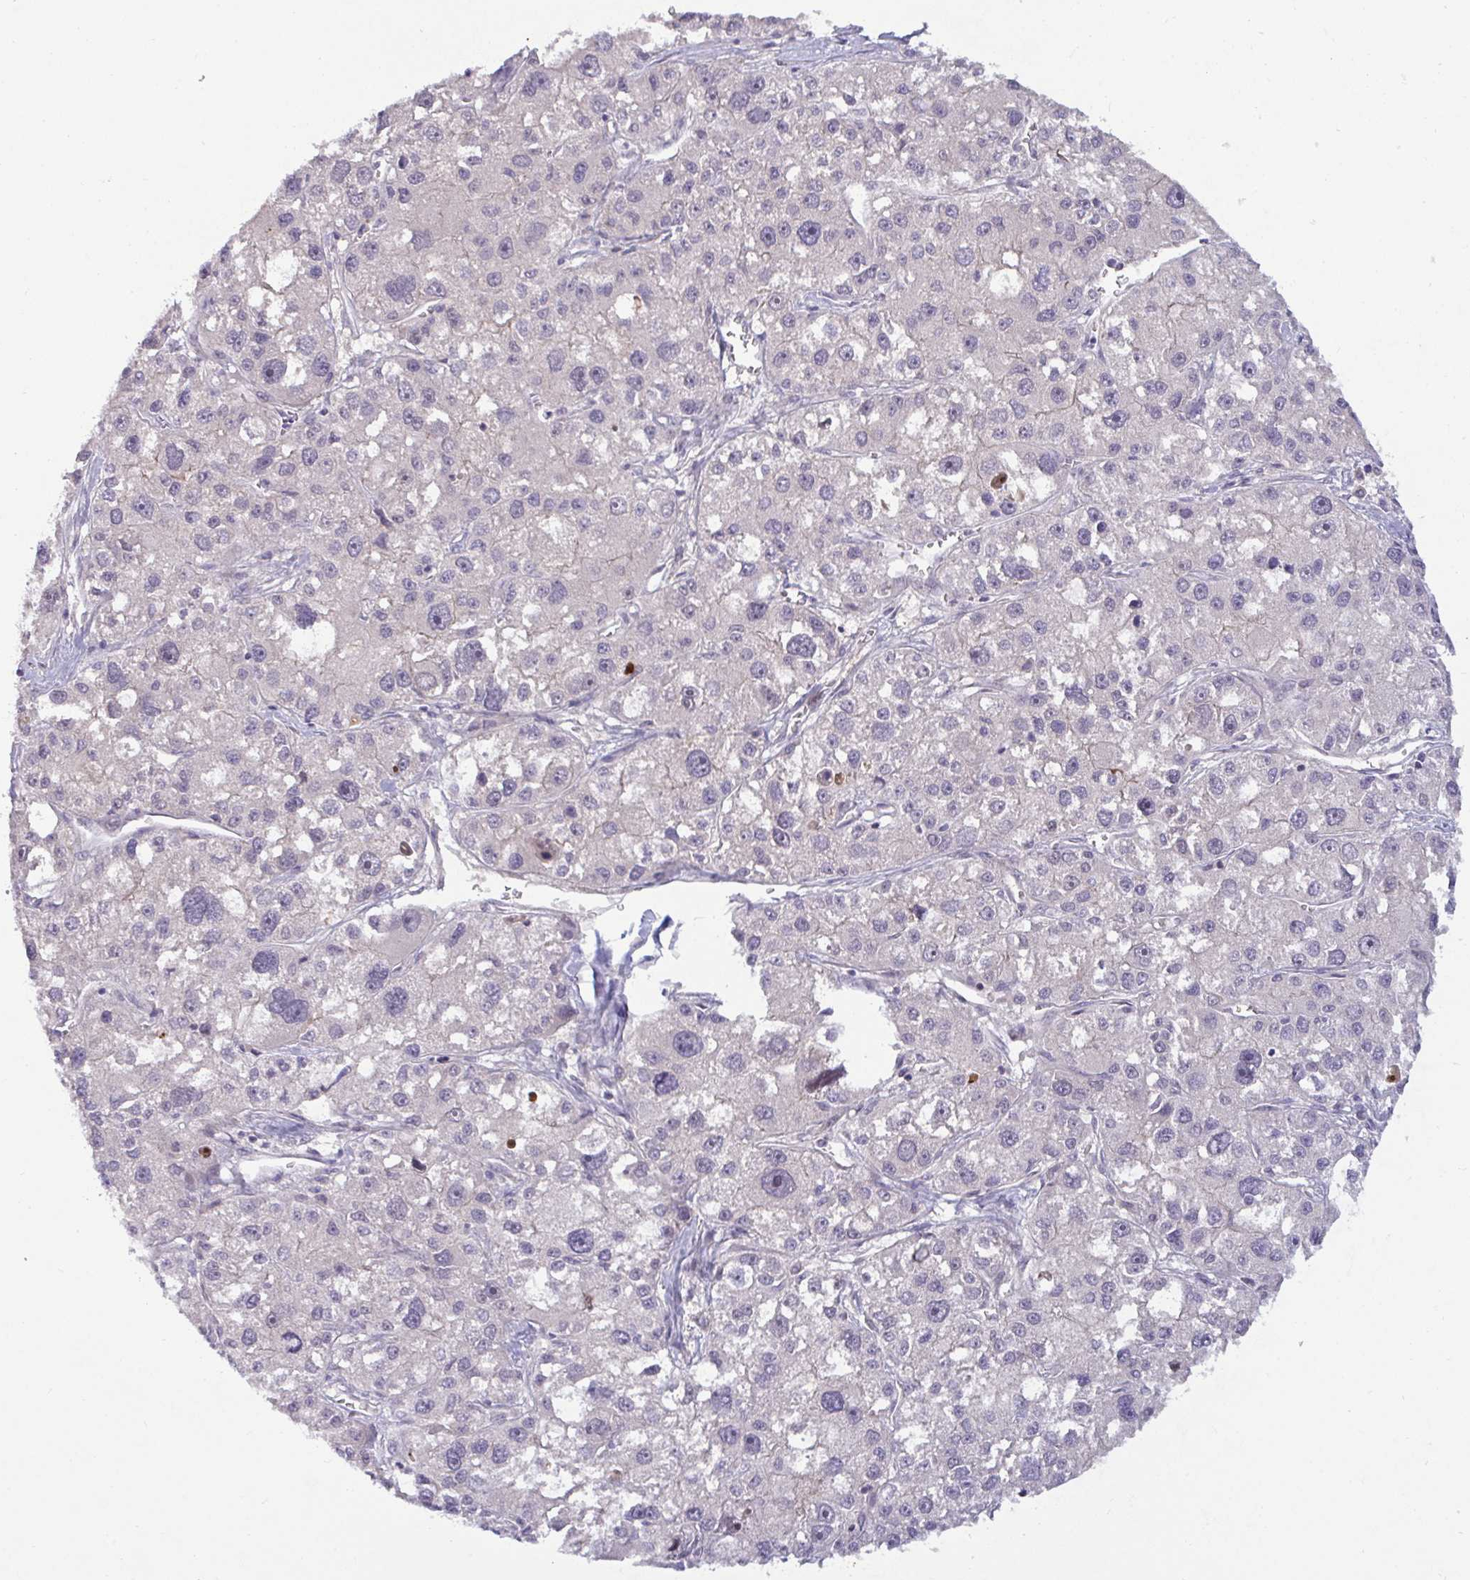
{"staining": {"intensity": "negative", "quantity": "none", "location": "none"}, "tissue": "liver cancer", "cell_type": "Tumor cells", "image_type": "cancer", "snomed": [{"axis": "morphology", "description": "Carcinoma, Hepatocellular, NOS"}, {"axis": "topography", "description": "Liver"}], "caption": "A high-resolution photomicrograph shows immunohistochemistry (IHC) staining of liver cancer, which shows no significant positivity in tumor cells.", "gene": "GSTM1", "patient": {"sex": "male", "age": 73}}